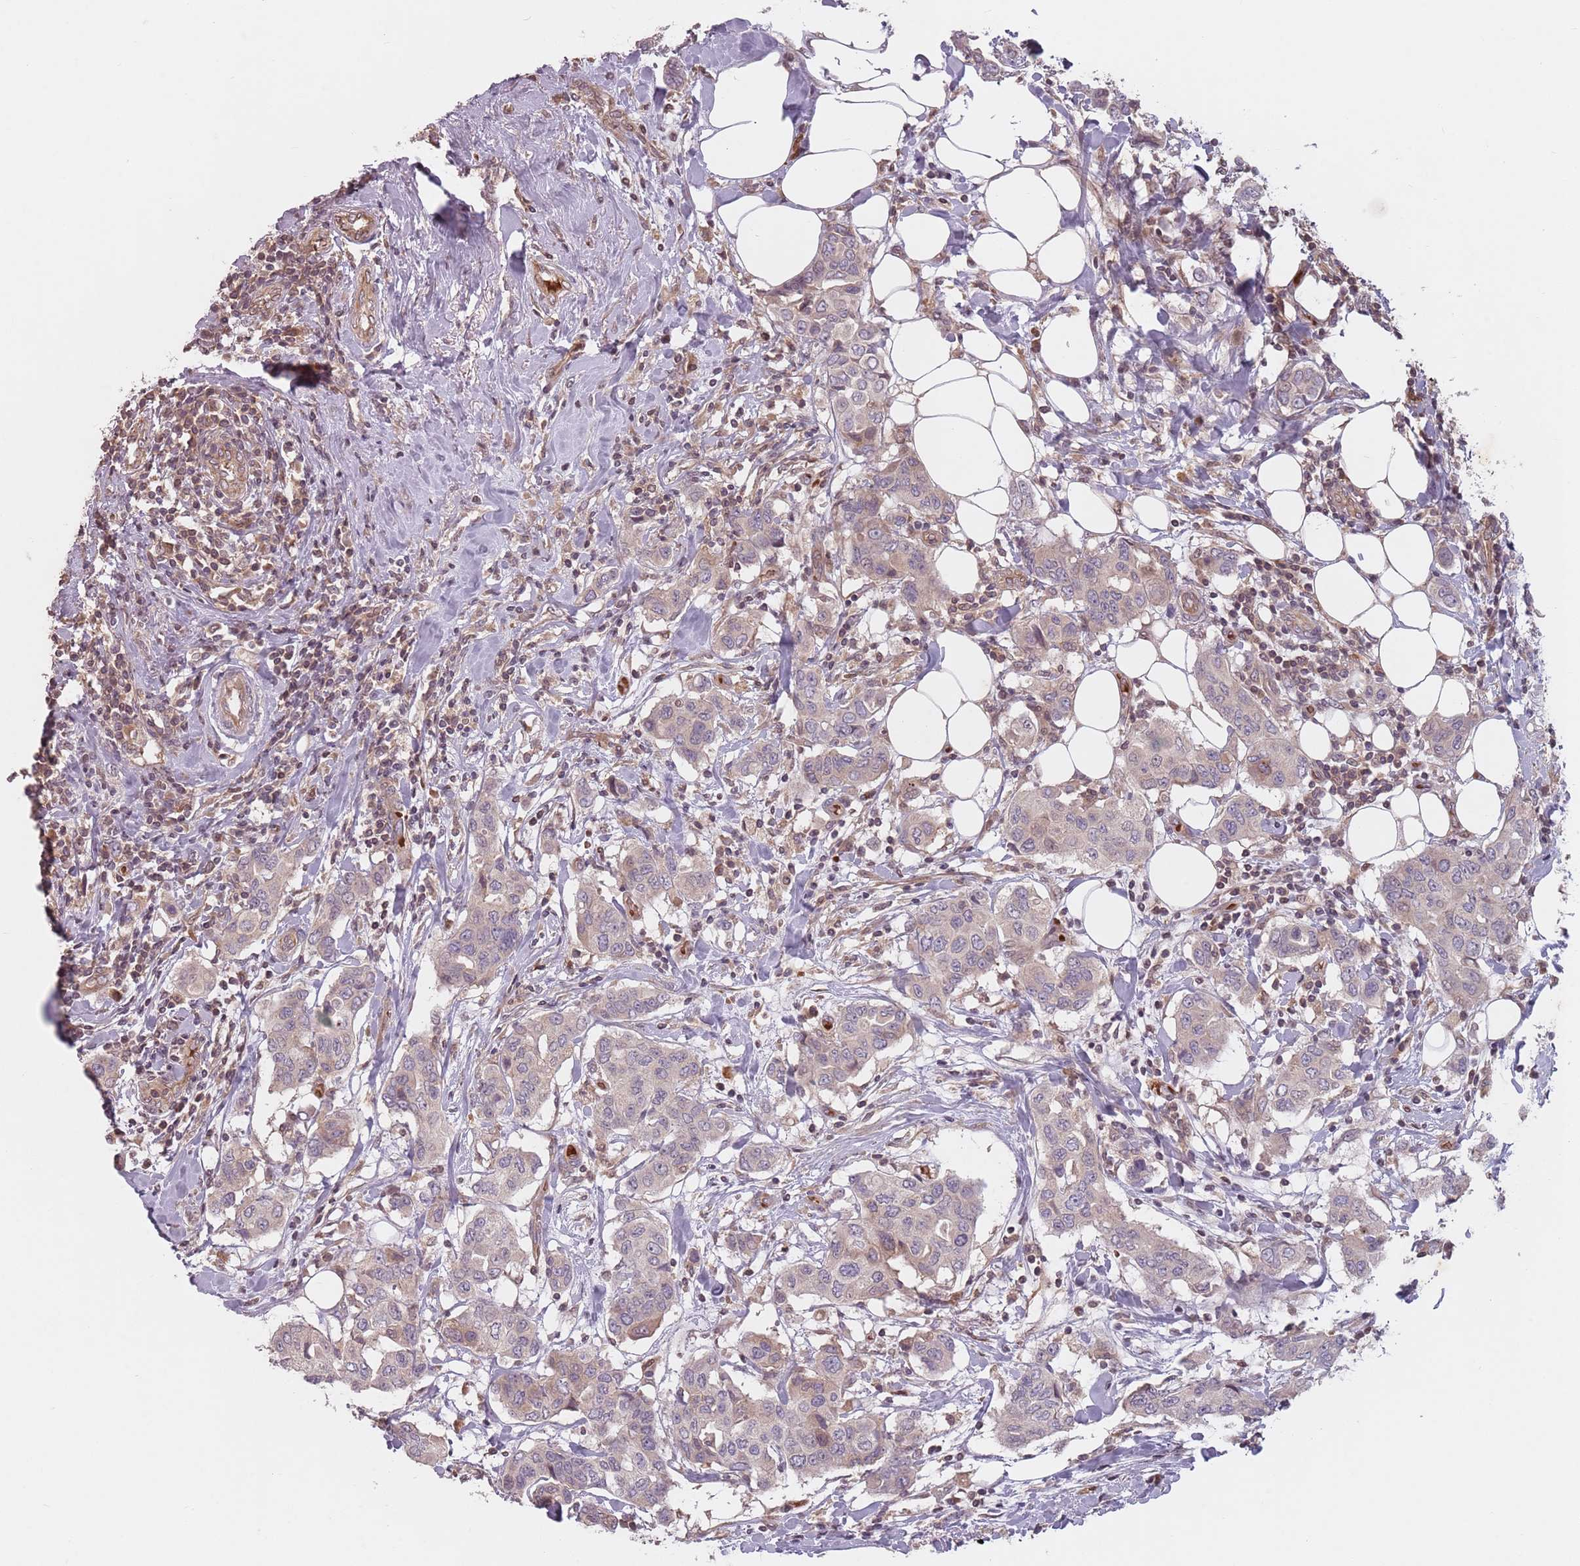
{"staining": {"intensity": "negative", "quantity": "none", "location": "none"}, "tissue": "breast cancer", "cell_type": "Tumor cells", "image_type": "cancer", "snomed": [{"axis": "morphology", "description": "Lobular carcinoma"}, {"axis": "topography", "description": "Breast"}], "caption": "Tumor cells are negative for brown protein staining in lobular carcinoma (breast).", "gene": "GPR180", "patient": {"sex": "female", "age": 51}}